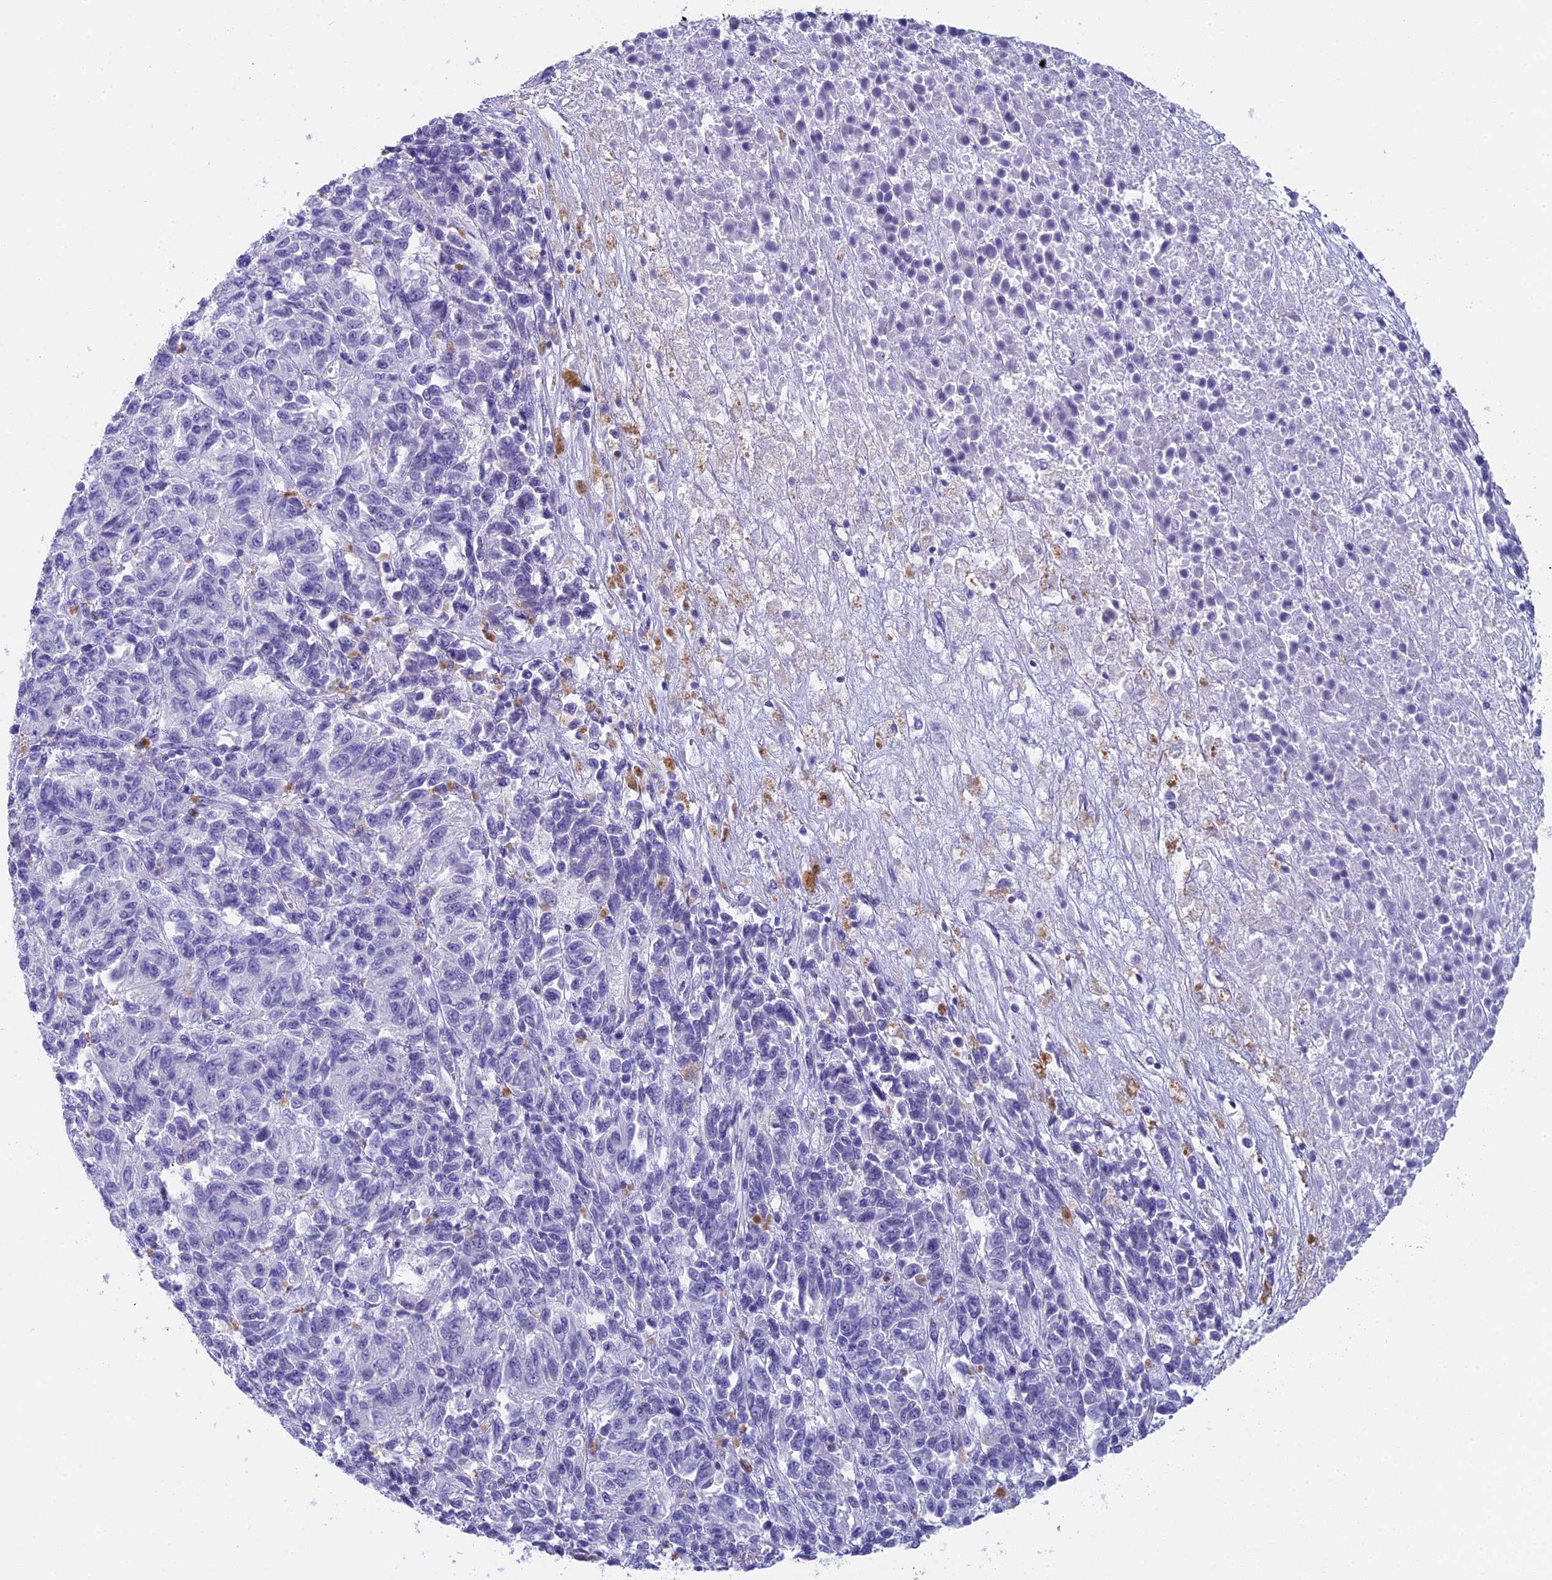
{"staining": {"intensity": "negative", "quantity": "none", "location": "none"}, "tissue": "melanoma", "cell_type": "Tumor cells", "image_type": "cancer", "snomed": [{"axis": "morphology", "description": "Malignant melanoma, Metastatic site"}, {"axis": "topography", "description": "Lung"}], "caption": "Human malignant melanoma (metastatic site) stained for a protein using IHC exhibits no expression in tumor cells.", "gene": "TACSTD2", "patient": {"sex": "male", "age": 64}}